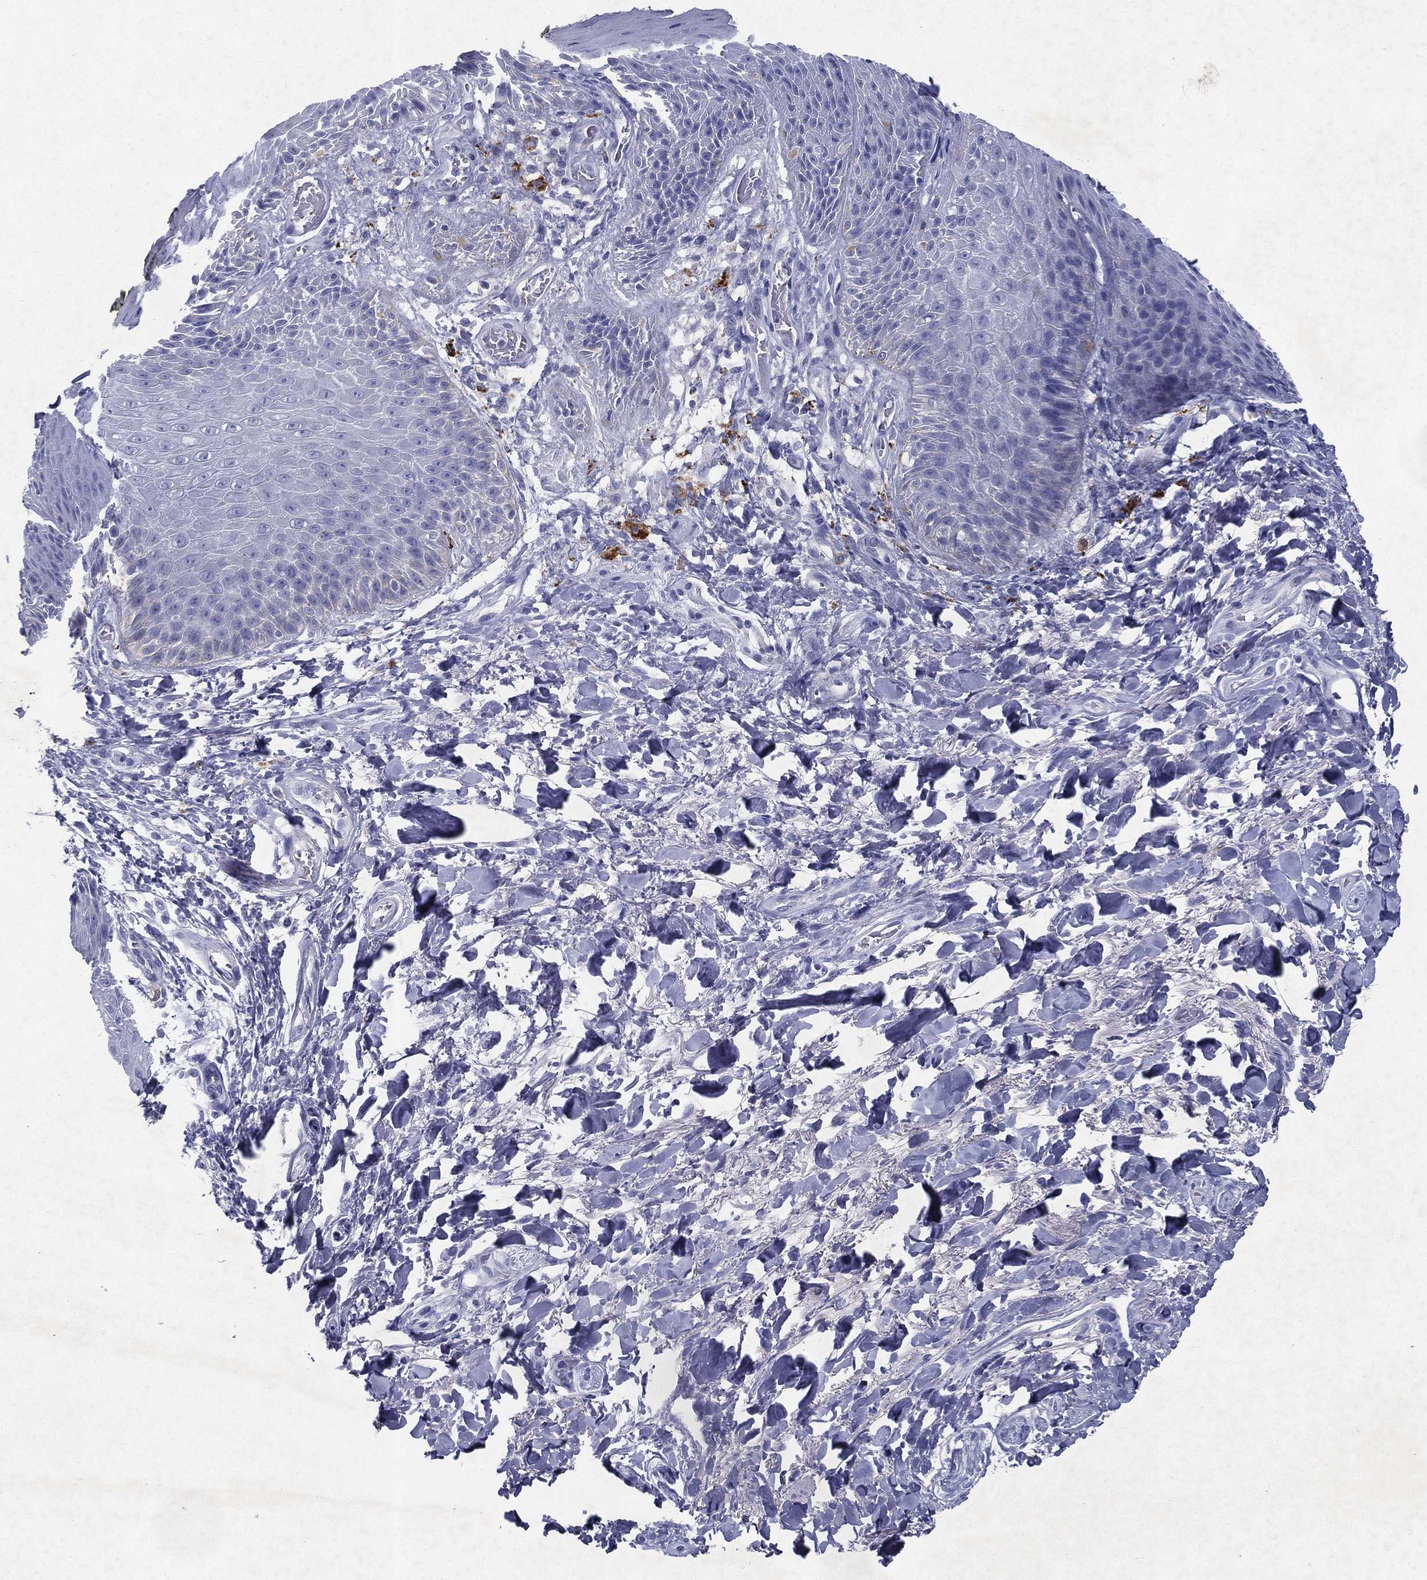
{"staining": {"intensity": "negative", "quantity": "none", "location": "none"}, "tissue": "skin", "cell_type": "Epidermal cells", "image_type": "normal", "snomed": [{"axis": "morphology", "description": "Normal tissue, NOS"}, {"axis": "topography", "description": "Anal"}, {"axis": "topography", "description": "Peripheral nerve tissue"}], "caption": "This is a photomicrograph of immunohistochemistry staining of unremarkable skin, which shows no expression in epidermal cells.", "gene": "RGS13", "patient": {"sex": "male", "age": 53}}